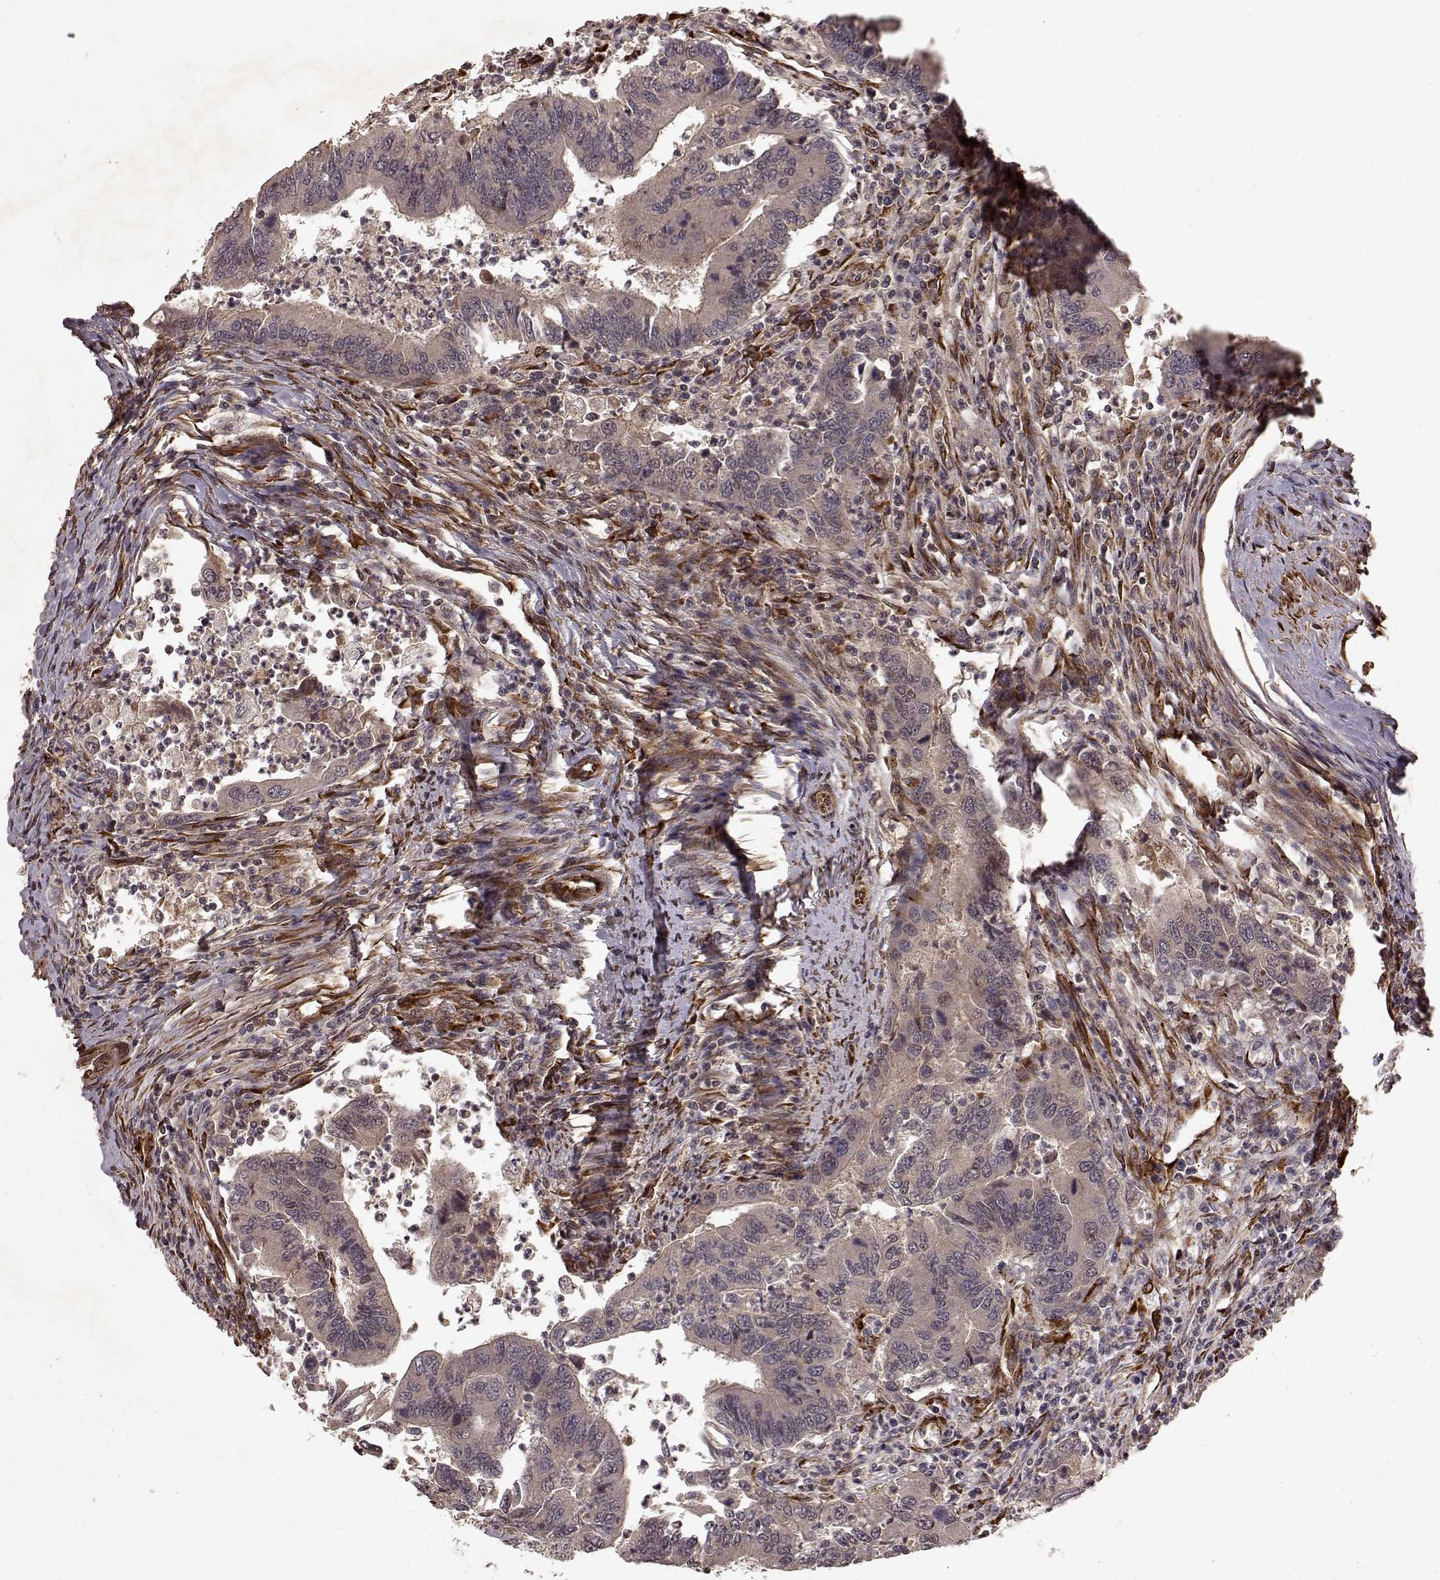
{"staining": {"intensity": "moderate", "quantity": "<25%", "location": "cytoplasmic/membranous"}, "tissue": "colorectal cancer", "cell_type": "Tumor cells", "image_type": "cancer", "snomed": [{"axis": "morphology", "description": "Adenocarcinoma, NOS"}, {"axis": "topography", "description": "Colon"}], "caption": "Immunohistochemical staining of colorectal cancer (adenocarcinoma) reveals low levels of moderate cytoplasmic/membranous positivity in approximately <25% of tumor cells. (IHC, brightfield microscopy, high magnification).", "gene": "FSTL1", "patient": {"sex": "female", "age": 67}}